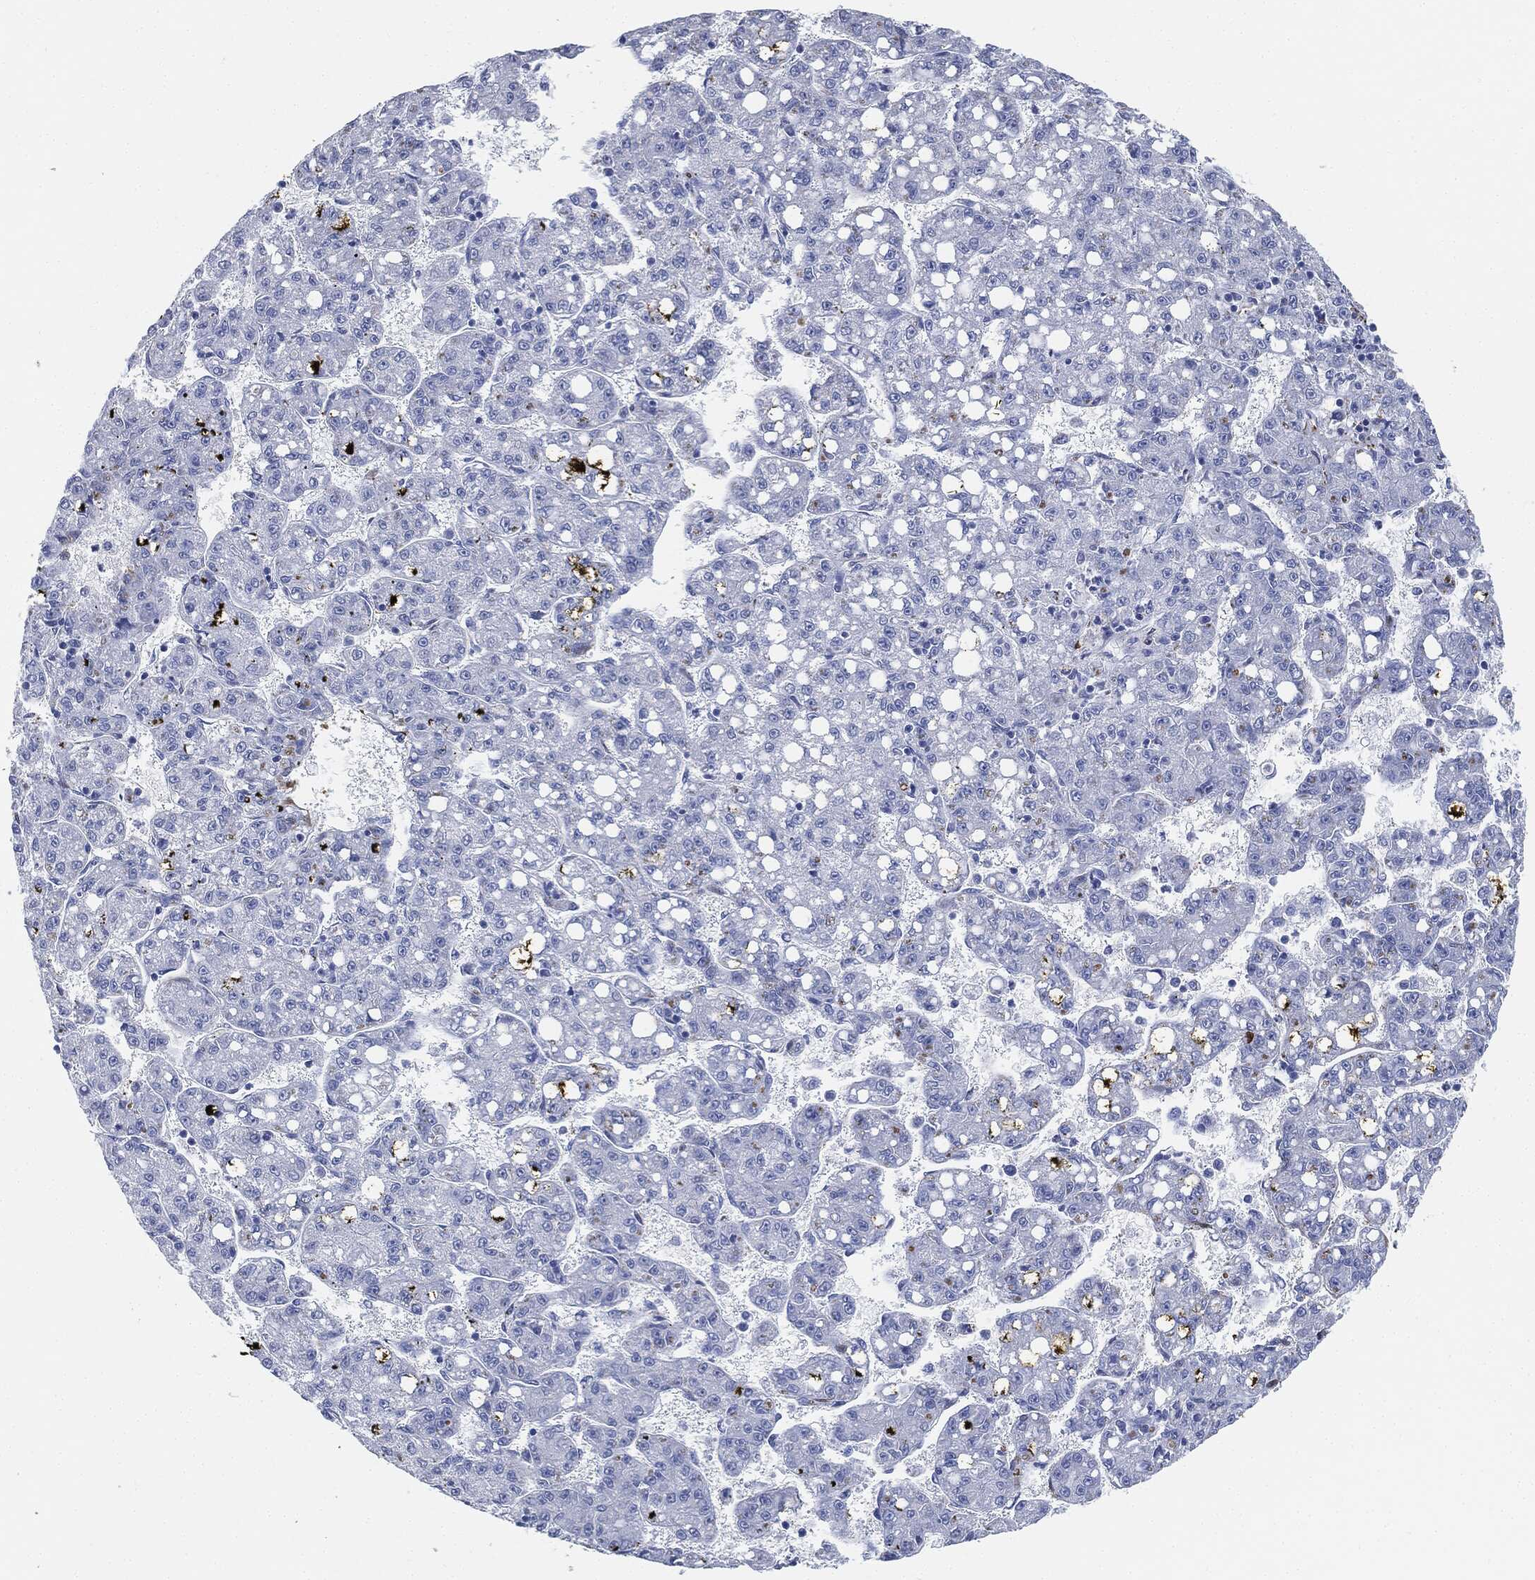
{"staining": {"intensity": "negative", "quantity": "none", "location": "none"}, "tissue": "liver cancer", "cell_type": "Tumor cells", "image_type": "cancer", "snomed": [{"axis": "morphology", "description": "Carcinoma, Hepatocellular, NOS"}, {"axis": "topography", "description": "Liver"}], "caption": "High power microscopy photomicrograph of an immunohistochemistry micrograph of liver cancer (hepatocellular carcinoma), revealing no significant expression in tumor cells. (Immunohistochemistry, brightfield microscopy, high magnification).", "gene": "TAGLN", "patient": {"sex": "female", "age": 65}}